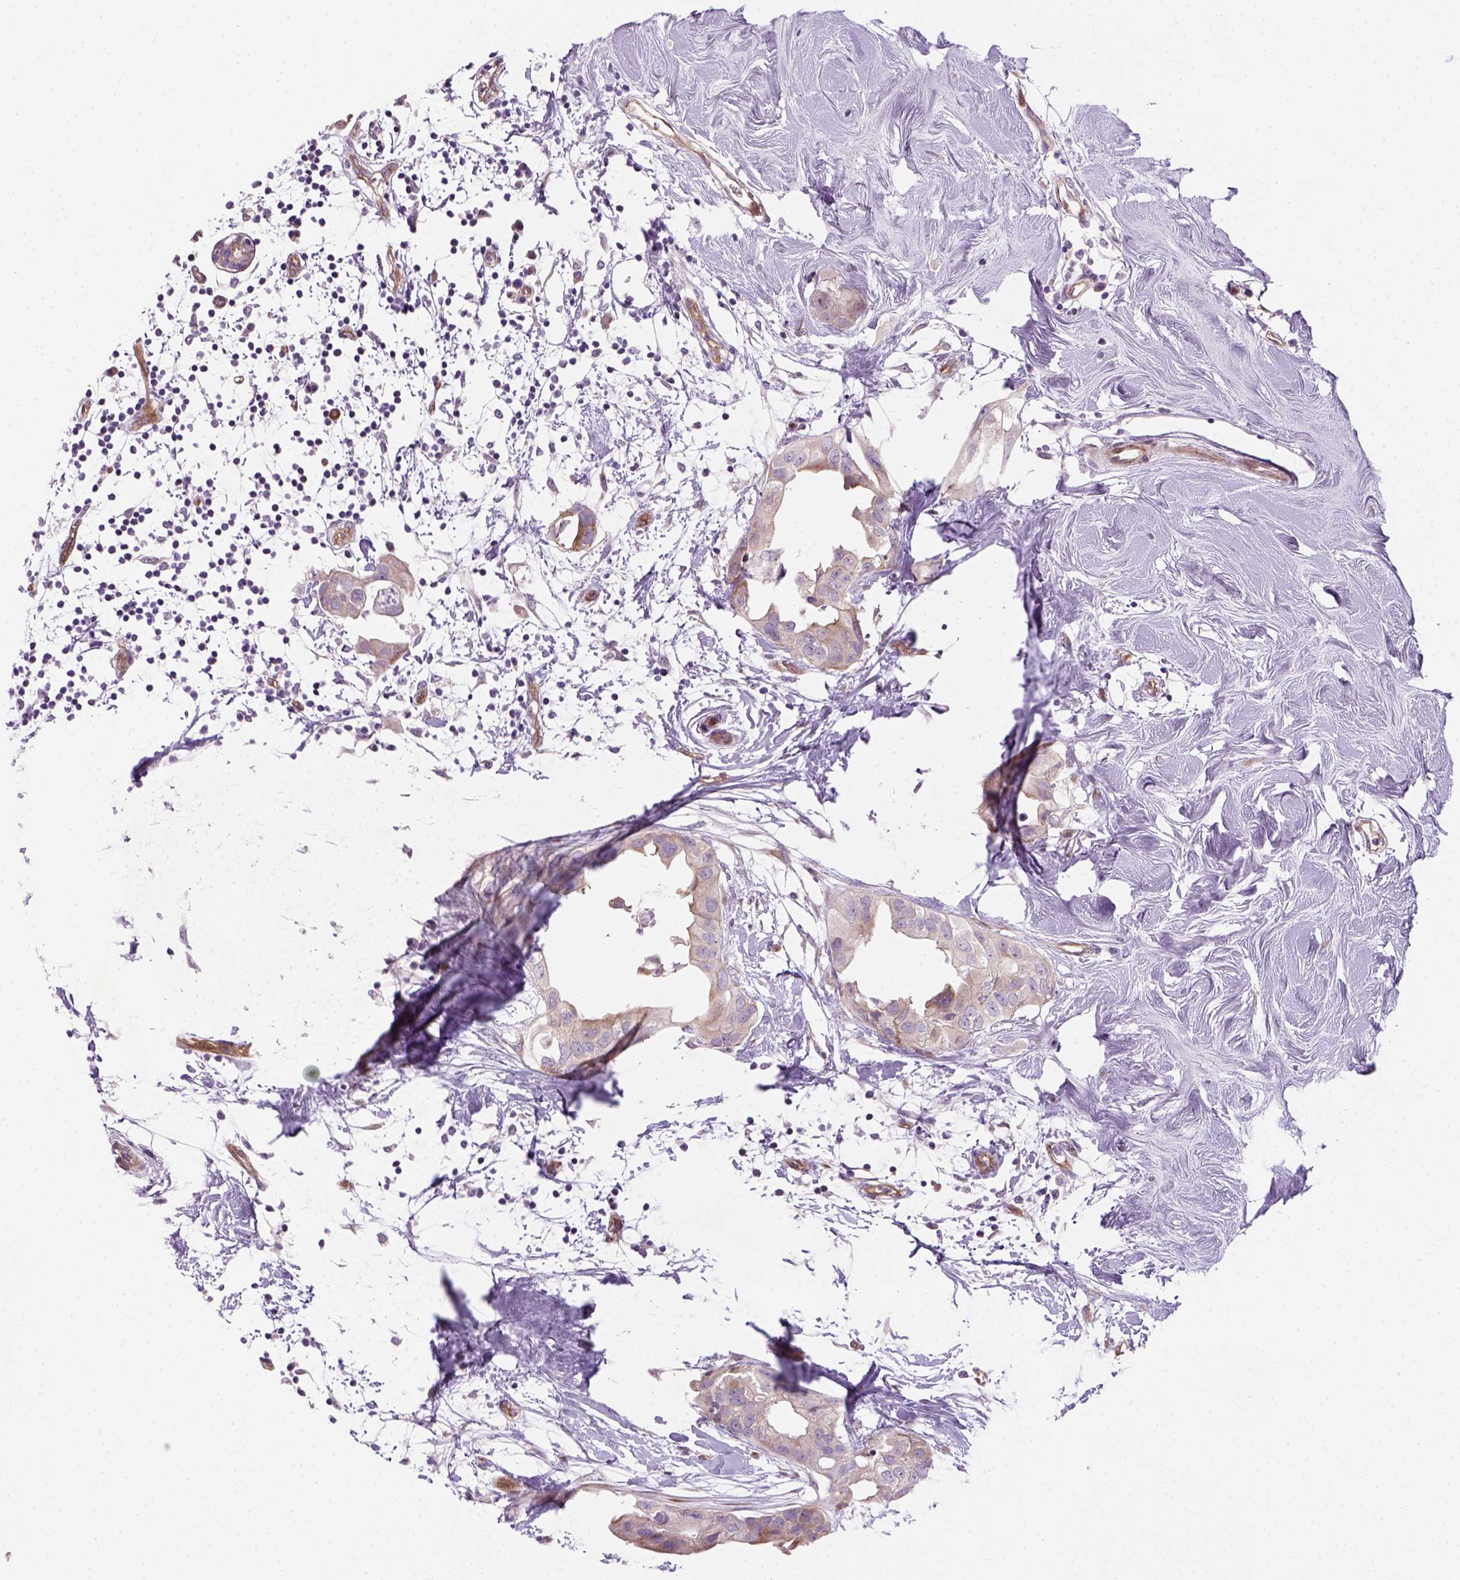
{"staining": {"intensity": "moderate", "quantity": "<25%", "location": "cytoplasmic/membranous"}, "tissue": "breast cancer", "cell_type": "Tumor cells", "image_type": "cancer", "snomed": [{"axis": "morphology", "description": "Normal tissue, NOS"}, {"axis": "morphology", "description": "Duct carcinoma"}, {"axis": "topography", "description": "Breast"}], "caption": "Protein analysis of breast infiltrating ductal carcinoma tissue demonstrates moderate cytoplasmic/membranous positivity in about <25% of tumor cells.", "gene": "VSTM5", "patient": {"sex": "female", "age": 40}}